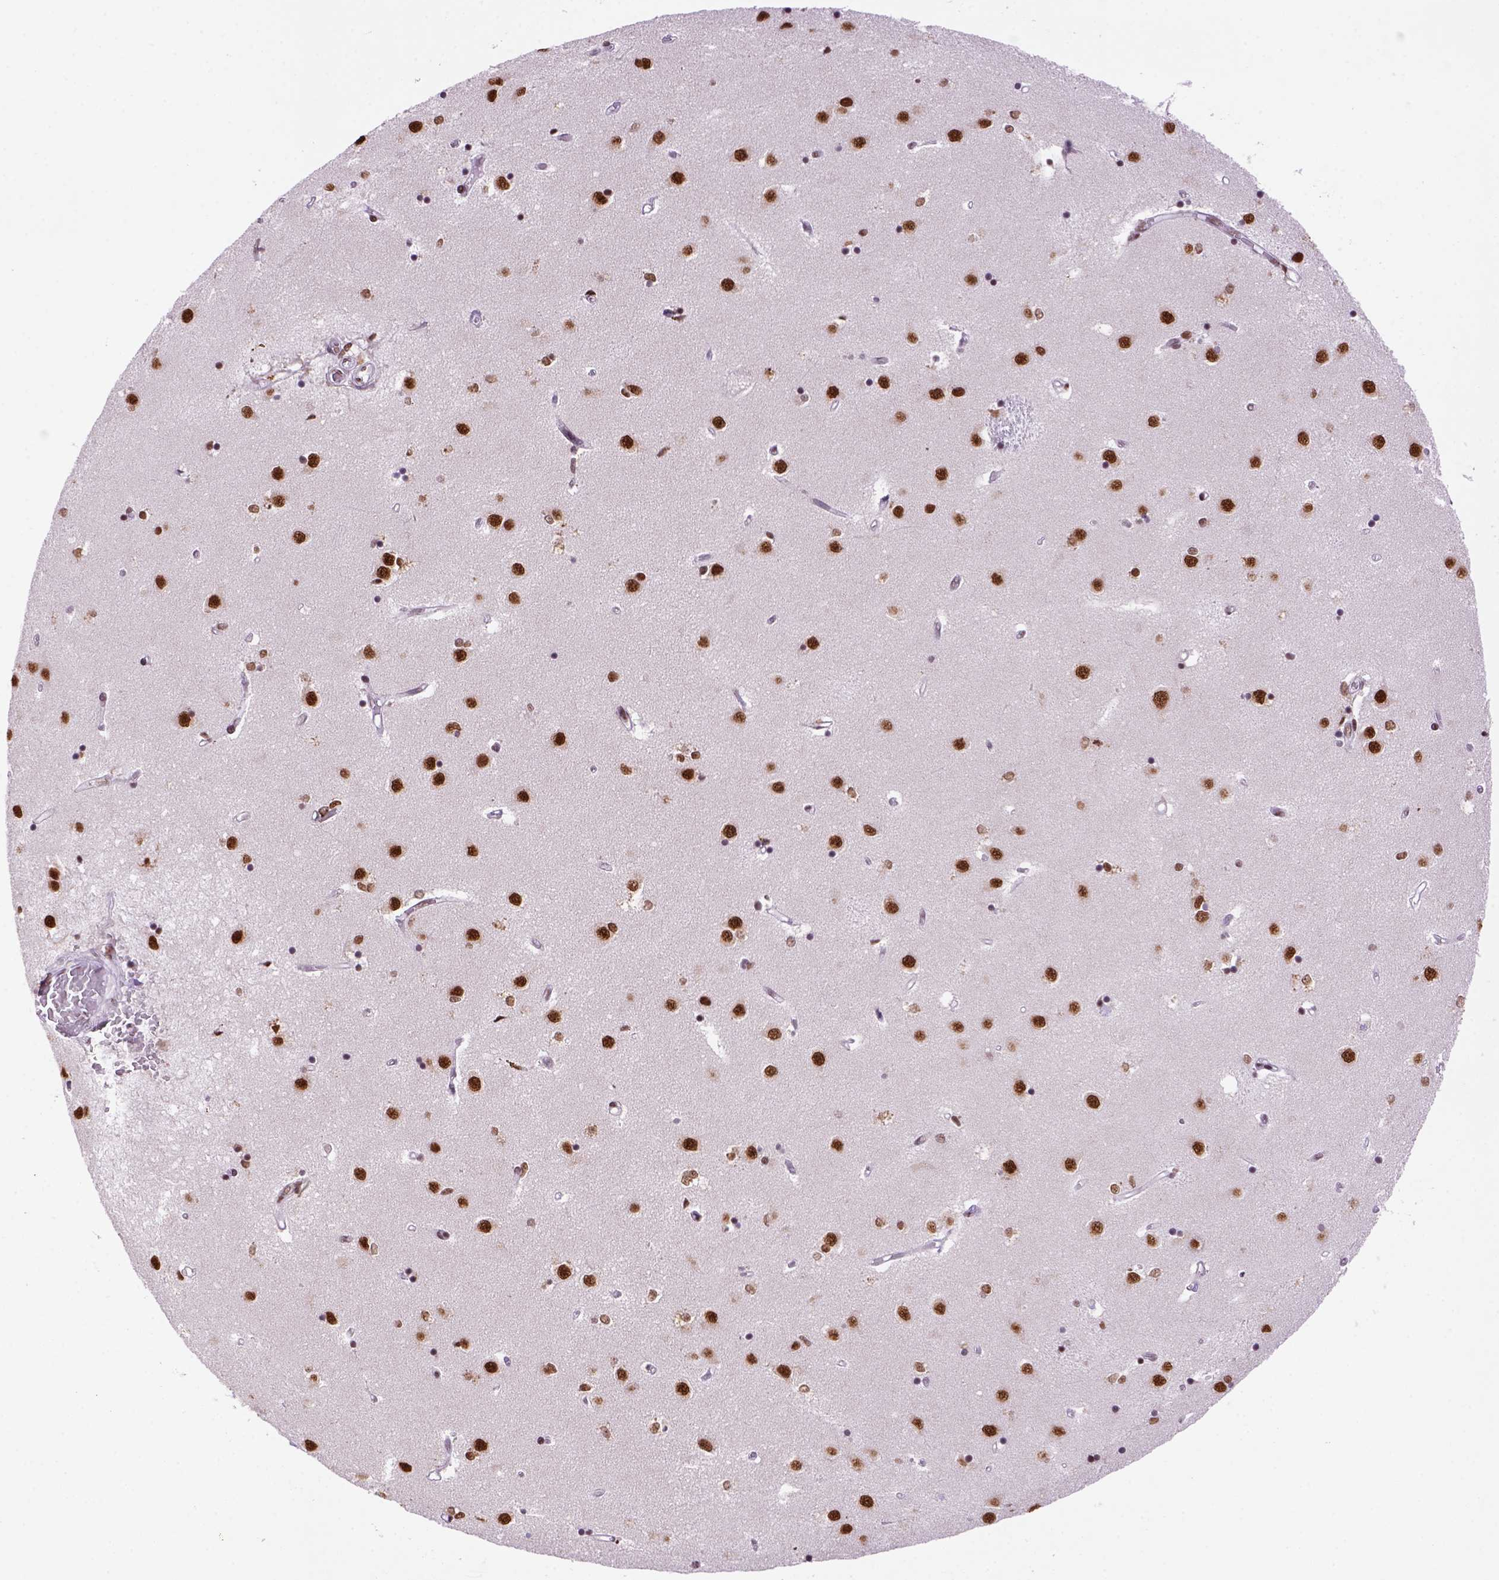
{"staining": {"intensity": "moderate", "quantity": ">75%", "location": "nuclear"}, "tissue": "caudate", "cell_type": "Glial cells", "image_type": "normal", "snomed": [{"axis": "morphology", "description": "Normal tissue, NOS"}, {"axis": "topography", "description": "Lateral ventricle wall"}], "caption": "Caudate was stained to show a protein in brown. There is medium levels of moderate nuclear staining in about >75% of glial cells. (Brightfield microscopy of DAB IHC at high magnification).", "gene": "NSMCE2", "patient": {"sex": "male", "age": 54}}